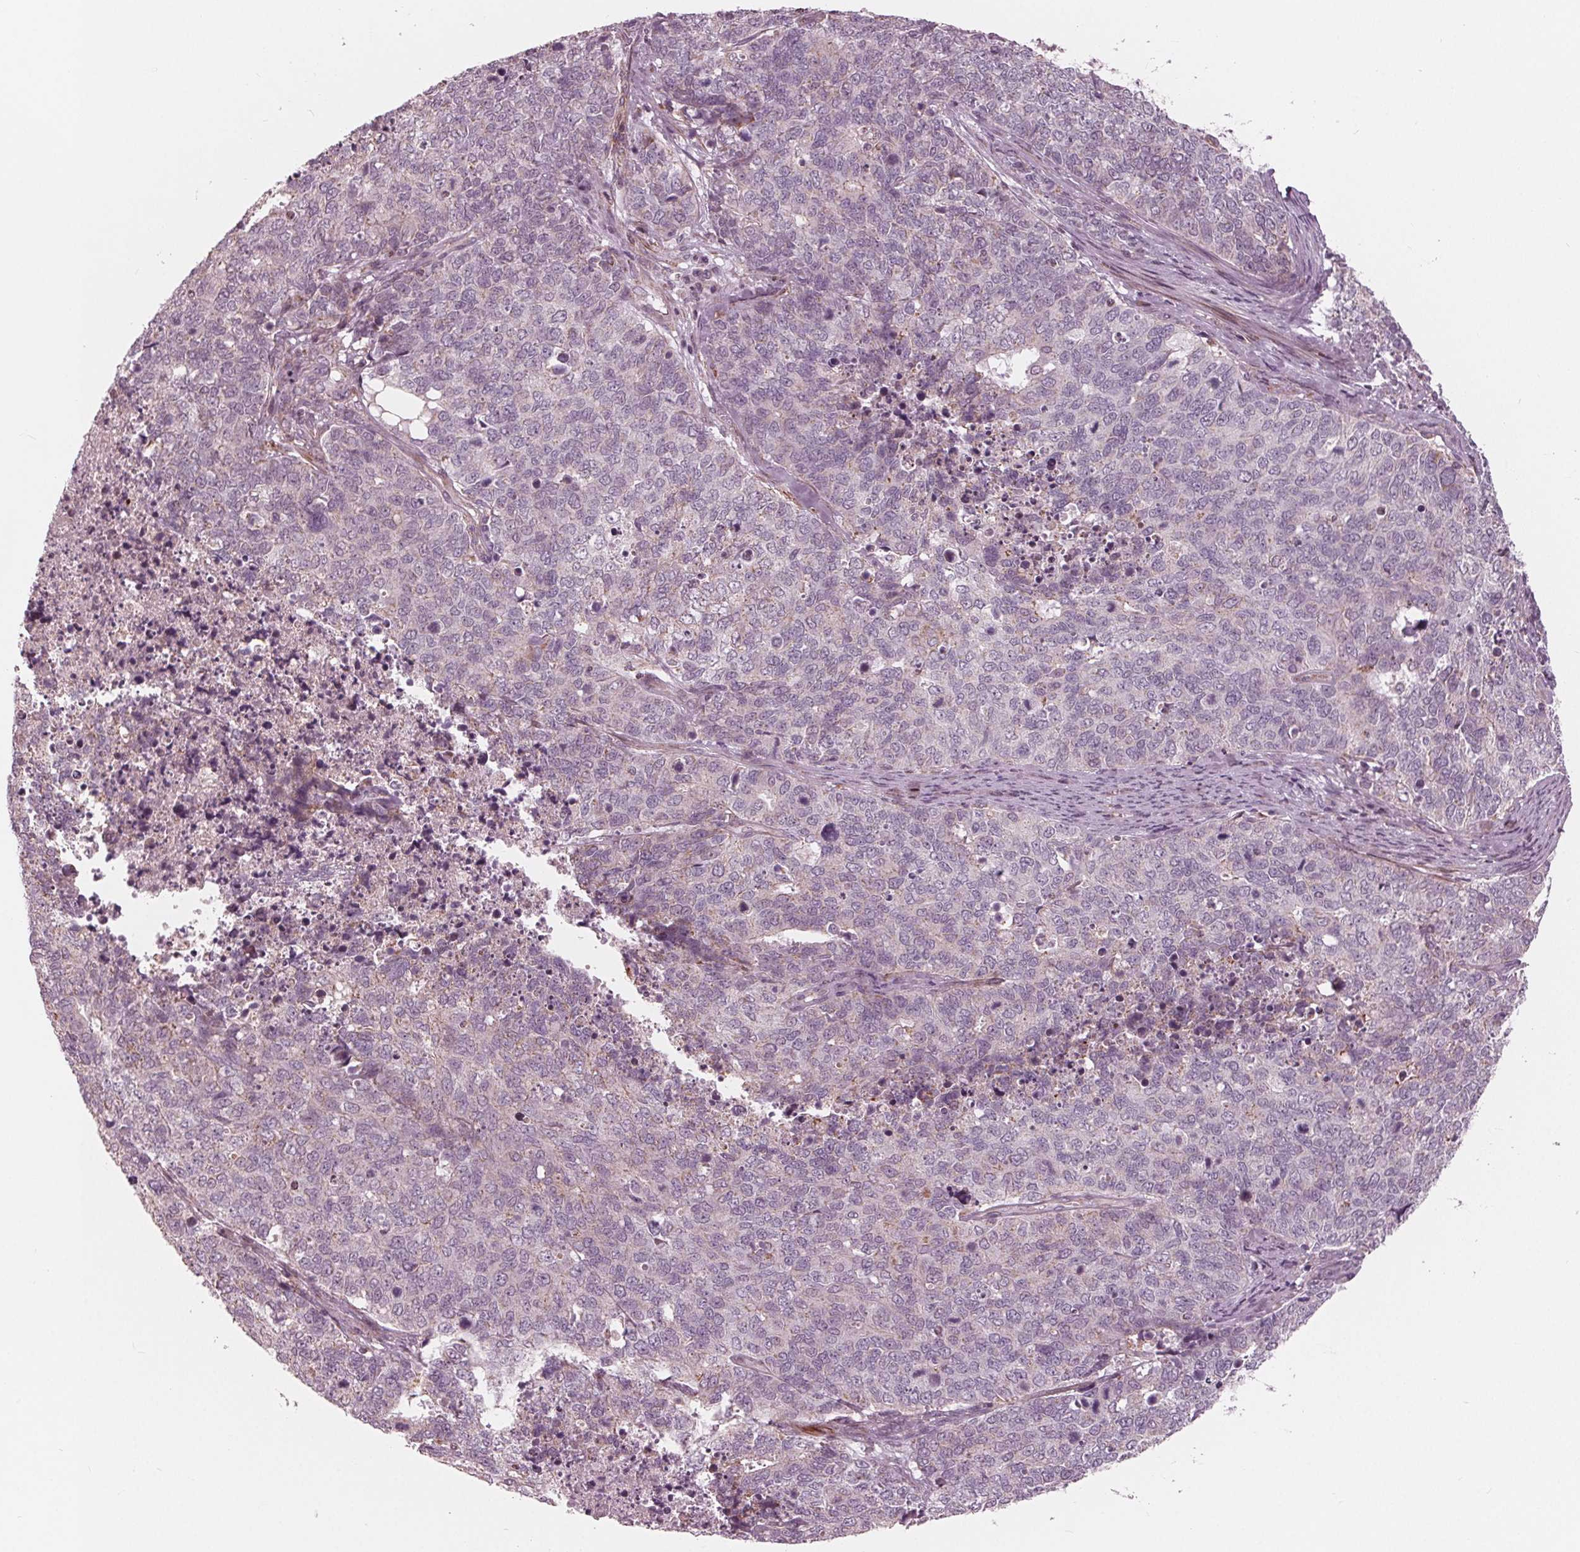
{"staining": {"intensity": "negative", "quantity": "none", "location": "none"}, "tissue": "cervical cancer", "cell_type": "Tumor cells", "image_type": "cancer", "snomed": [{"axis": "morphology", "description": "Adenocarcinoma, NOS"}, {"axis": "topography", "description": "Cervix"}], "caption": "DAB (3,3'-diaminobenzidine) immunohistochemical staining of human cervical adenocarcinoma shows no significant staining in tumor cells.", "gene": "DCAF4L2", "patient": {"sex": "female", "age": 63}}